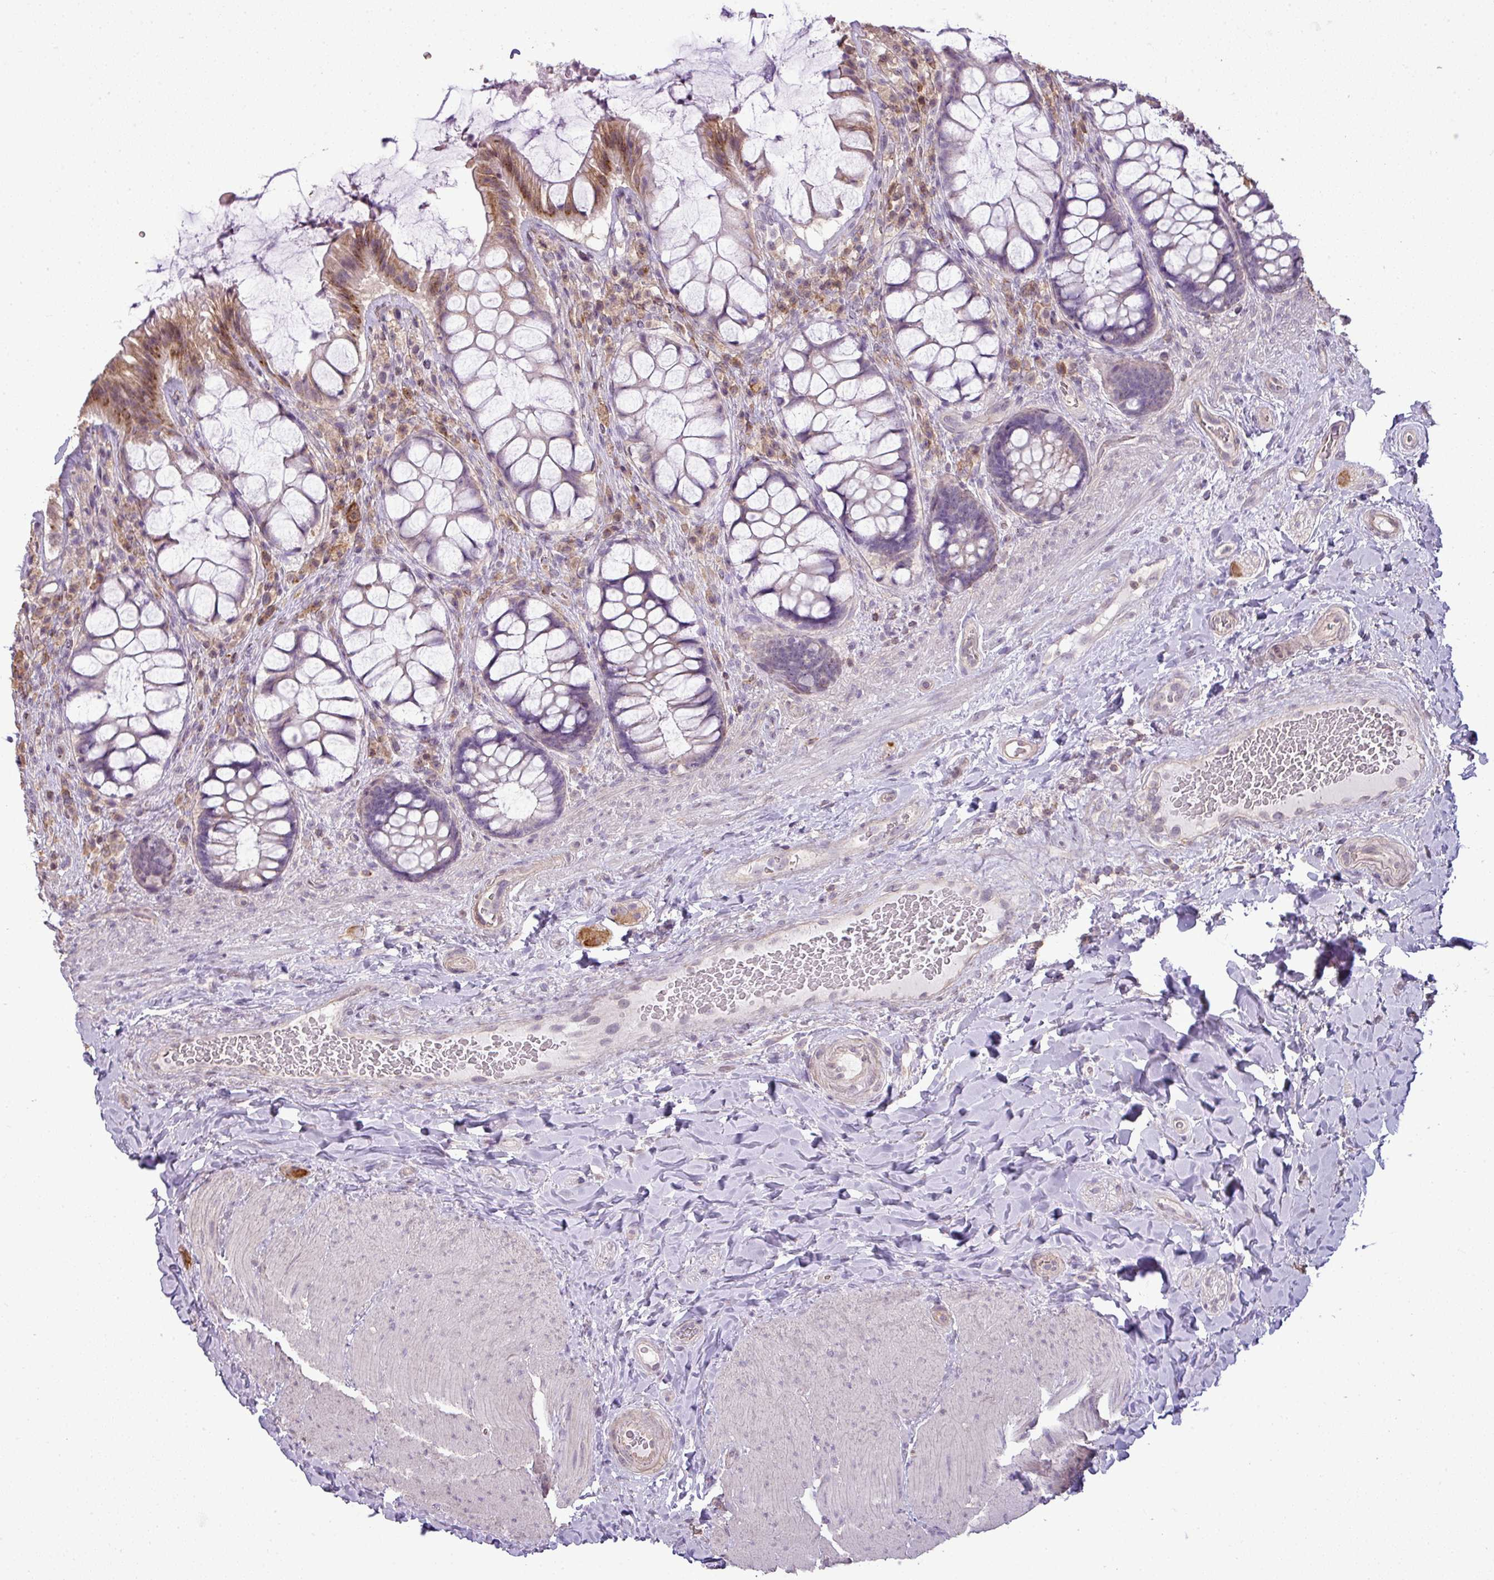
{"staining": {"intensity": "moderate", "quantity": "<25%", "location": "cytoplasmic/membranous"}, "tissue": "rectum", "cell_type": "Glandular cells", "image_type": "normal", "snomed": [{"axis": "morphology", "description": "Normal tissue, NOS"}, {"axis": "topography", "description": "Rectum"}], "caption": "Immunohistochemical staining of normal rectum demonstrates moderate cytoplasmic/membranous protein positivity in approximately <25% of glandular cells.", "gene": "LY9", "patient": {"sex": "female", "age": 58}}